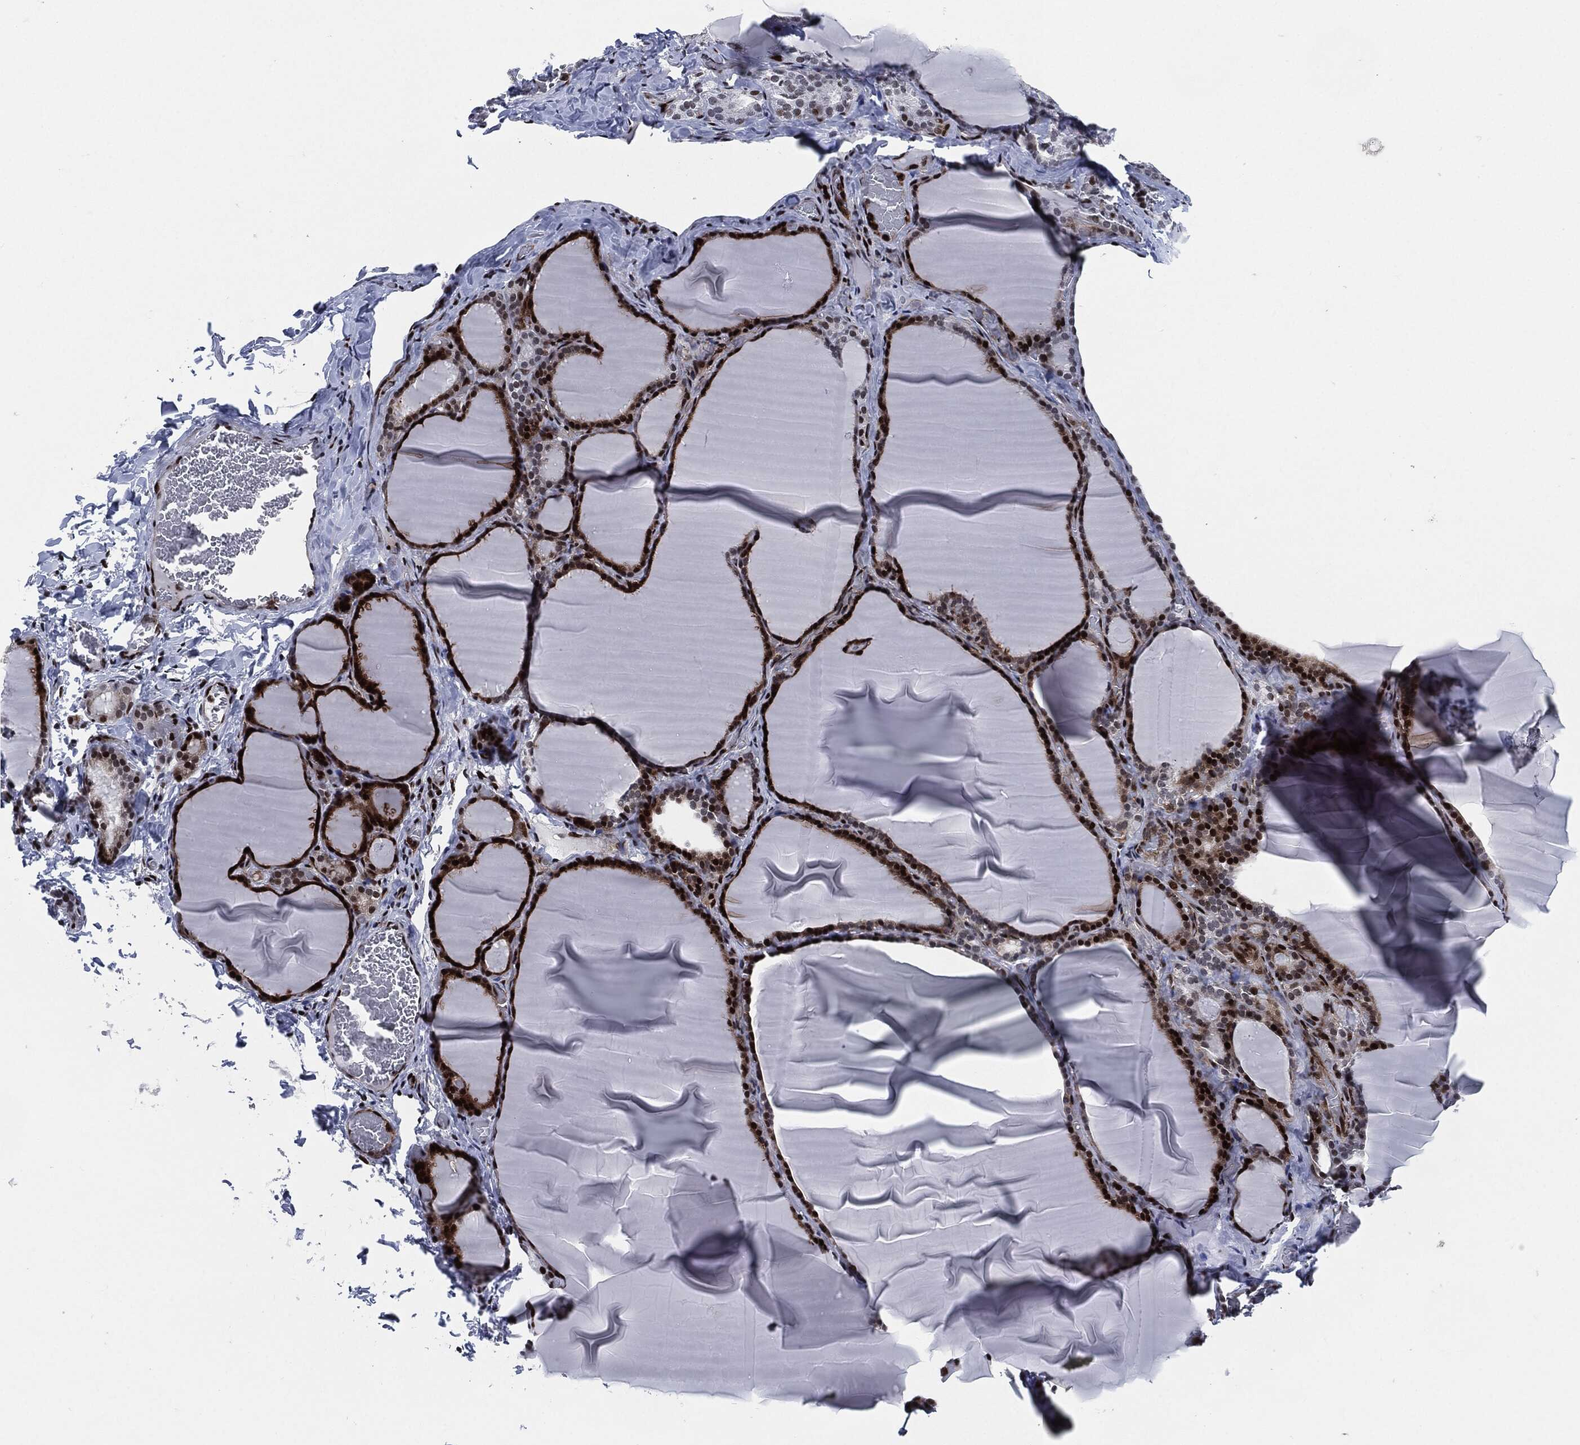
{"staining": {"intensity": "strong", "quantity": "25%-75%", "location": "nuclear"}, "tissue": "thyroid gland", "cell_type": "Glandular cells", "image_type": "normal", "snomed": [{"axis": "morphology", "description": "Normal tissue, NOS"}, {"axis": "morphology", "description": "Hyperplasia, NOS"}, {"axis": "topography", "description": "Thyroid gland"}], "caption": "Immunohistochemistry (DAB) staining of unremarkable thyroid gland displays strong nuclear protein expression in approximately 25%-75% of glandular cells.", "gene": "AKT2", "patient": {"sex": "female", "age": 27}}